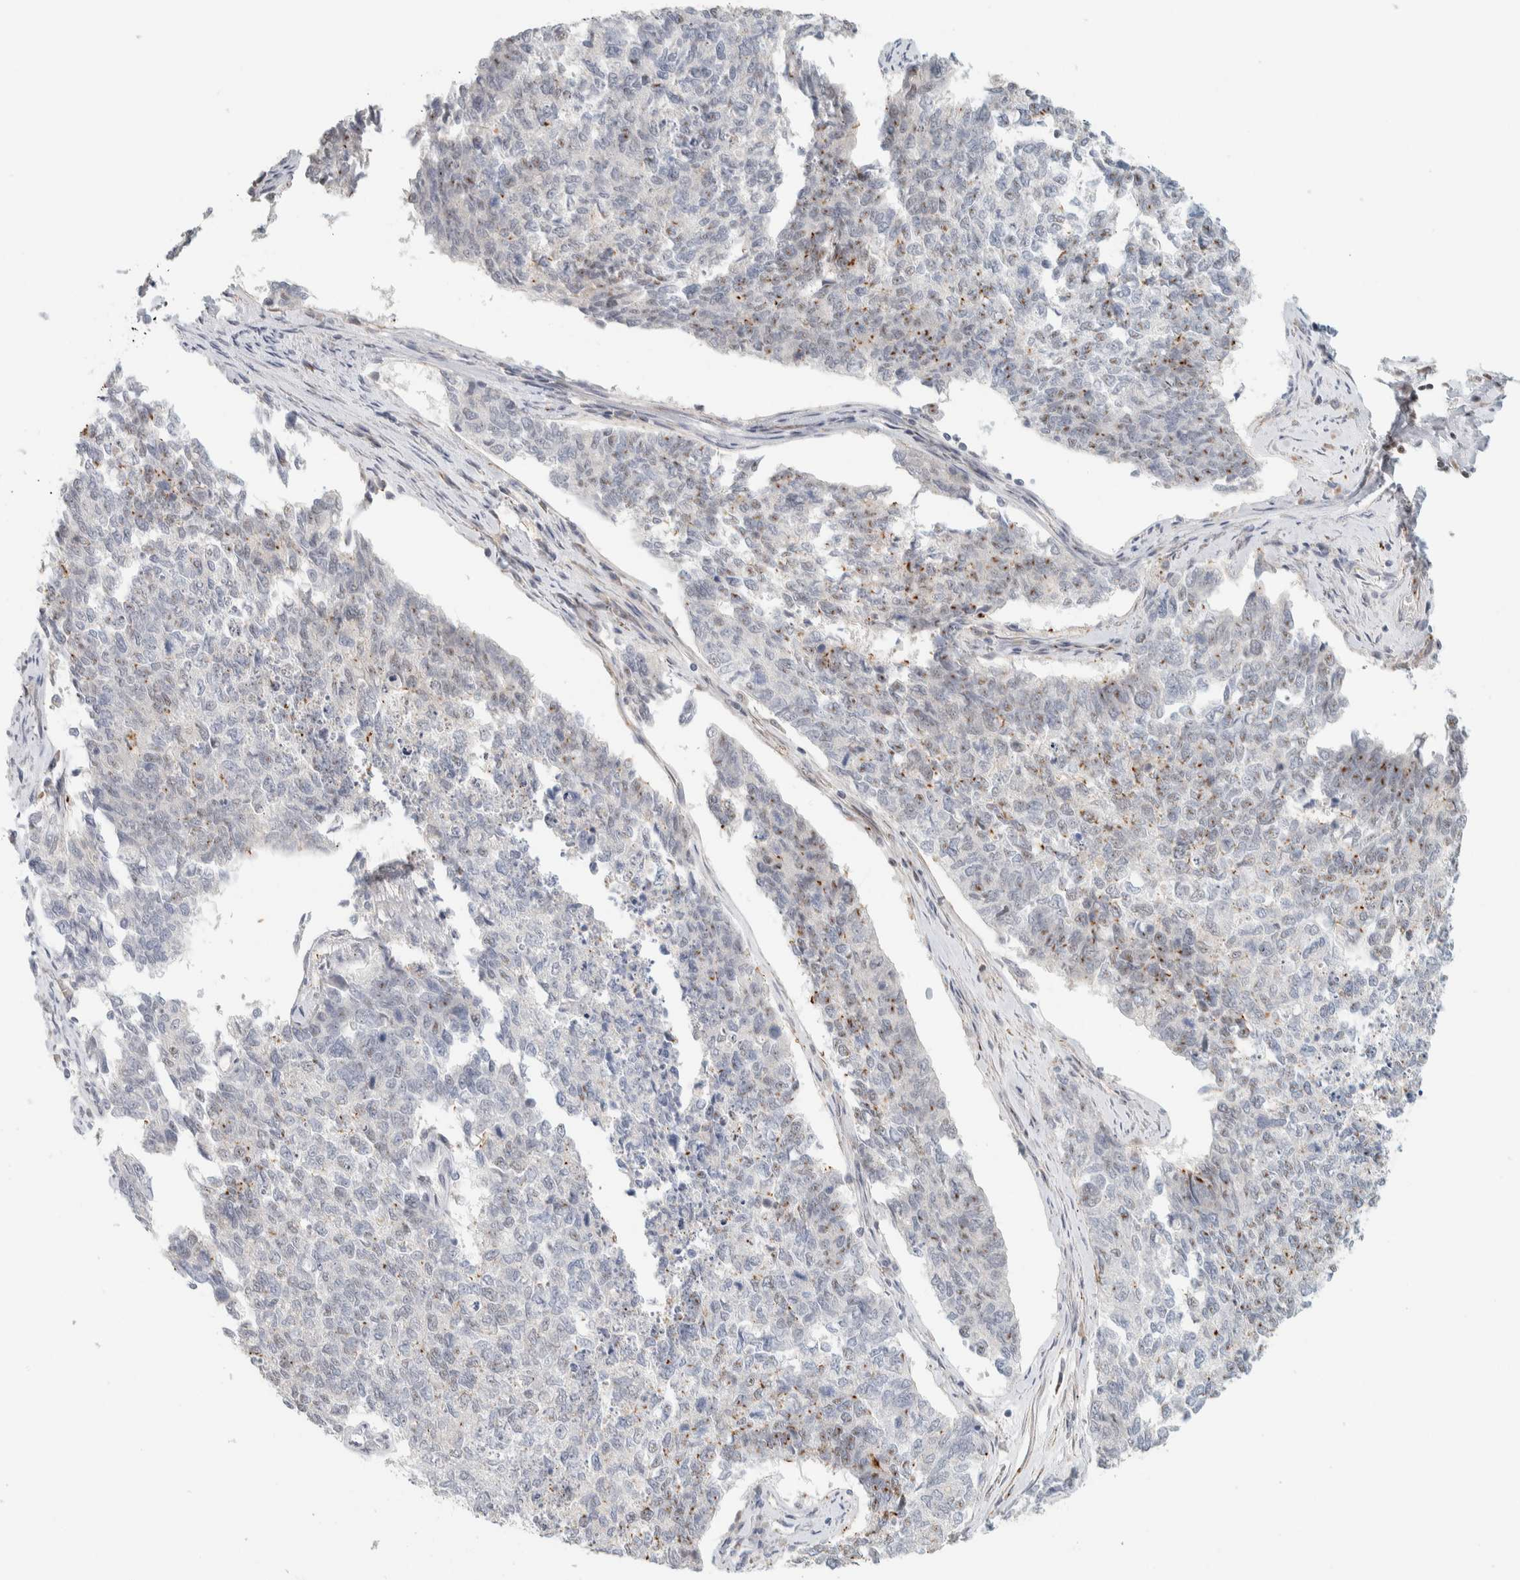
{"staining": {"intensity": "moderate", "quantity": "<25%", "location": "cytoplasmic/membranous"}, "tissue": "cervical cancer", "cell_type": "Tumor cells", "image_type": "cancer", "snomed": [{"axis": "morphology", "description": "Squamous cell carcinoma, NOS"}, {"axis": "topography", "description": "Cervix"}], "caption": "A histopathology image showing moderate cytoplasmic/membranous staining in about <25% of tumor cells in squamous cell carcinoma (cervical), as visualized by brown immunohistochemical staining.", "gene": "ZBTB2", "patient": {"sex": "female", "age": 63}}